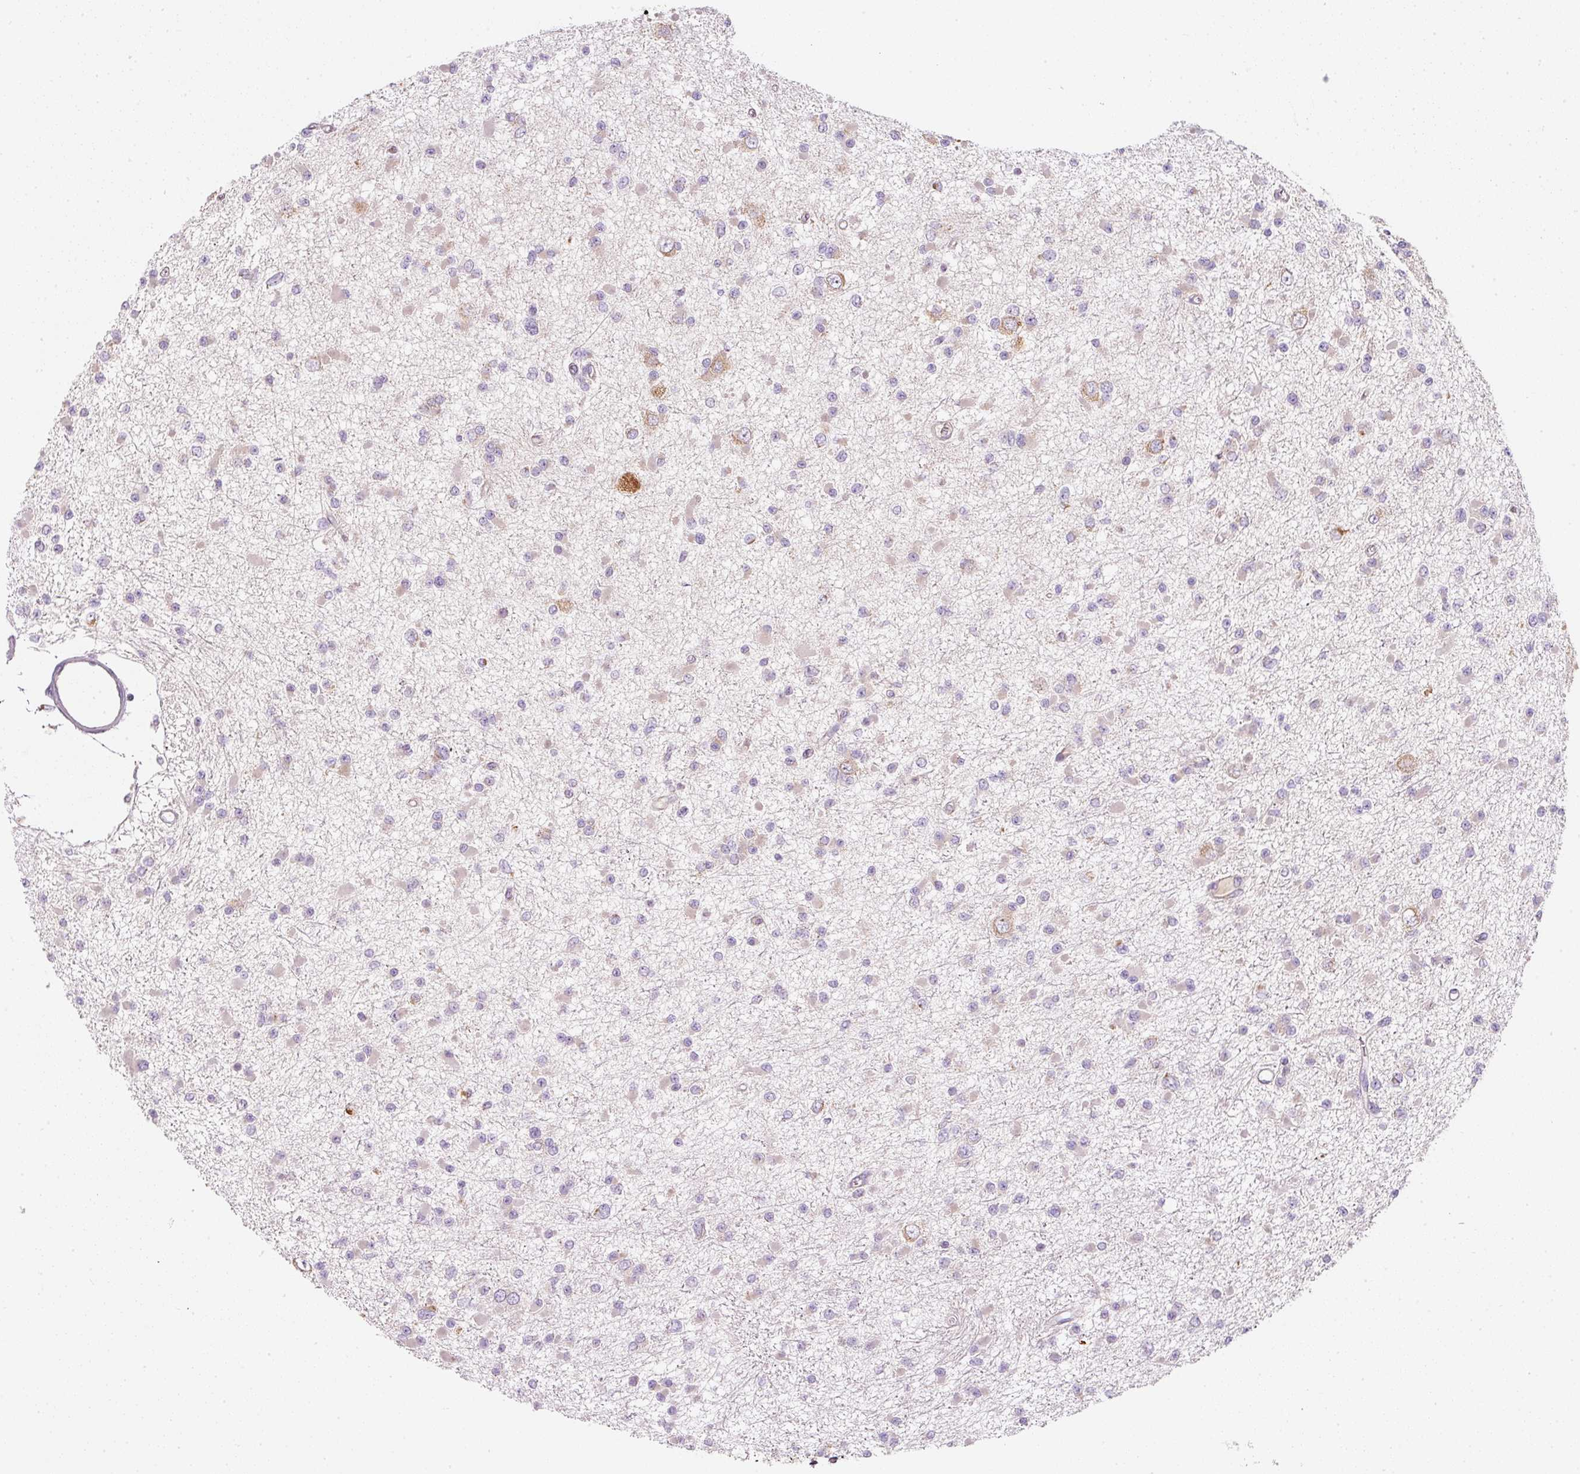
{"staining": {"intensity": "weak", "quantity": "<25%", "location": "cytoplasmic/membranous"}, "tissue": "glioma", "cell_type": "Tumor cells", "image_type": "cancer", "snomed": [{"axis": "morphology", "description": "Glioma, malignant, Low grade"}, {"axis": "topography", "description": "Brain"}], "caption": "Tumor cells show no significant positivity in low-grade glioma (malignant). (Stains: DAB immunohistochemistry (IHC) with hematoxylin counter stain, Microscopy: brightfield microscopy at high magnification).", "gene": "MORN4", "patient": {"sex": "female", "age": 22}}